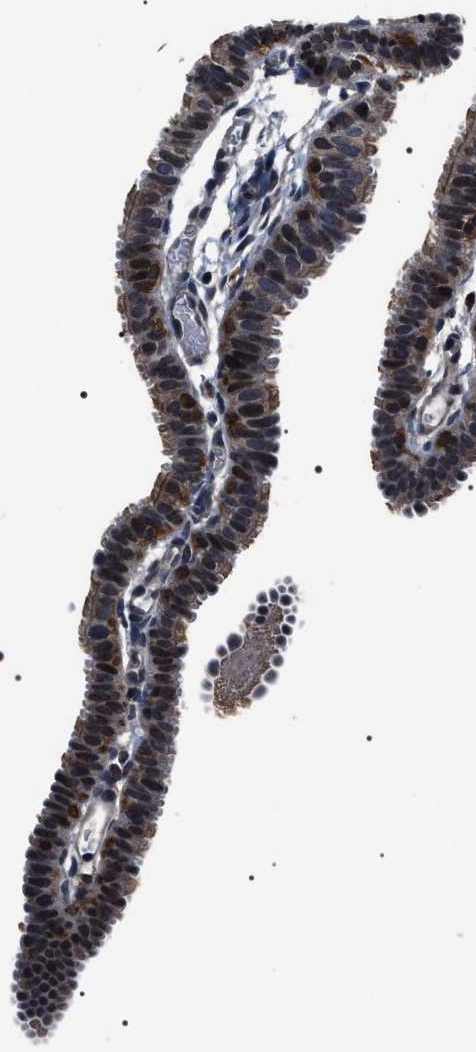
{"staining": {"intensity": "strong", "quantity": "<25%", "location": "cytoplasmic/membranous,nuclear"}, "tissue": "fallopian tube", "cell_type": "Glandular cells", "image_type": "normal", "snomed": [{"axis": "morphology", "description": "Normal tissue, NOS"}, {"axis": "topography", "description": "Fallopian tube"}, {"axis": "topography", "description": "Placenta"}], "caption": "An immunohistochemistry (IHC) image of unremarkable tissue is shown. Protein staining in brown highlights strong cytoplasmic/membranous,nuclear positivity in fallopian tube within glandular cells. (DAB (3,3'-diaminobenzidine) IHC, brown staining for protein, blue staining for nuclei).", "gene": "SIPA1", "patient": {"sex": "female", "age": 34}}